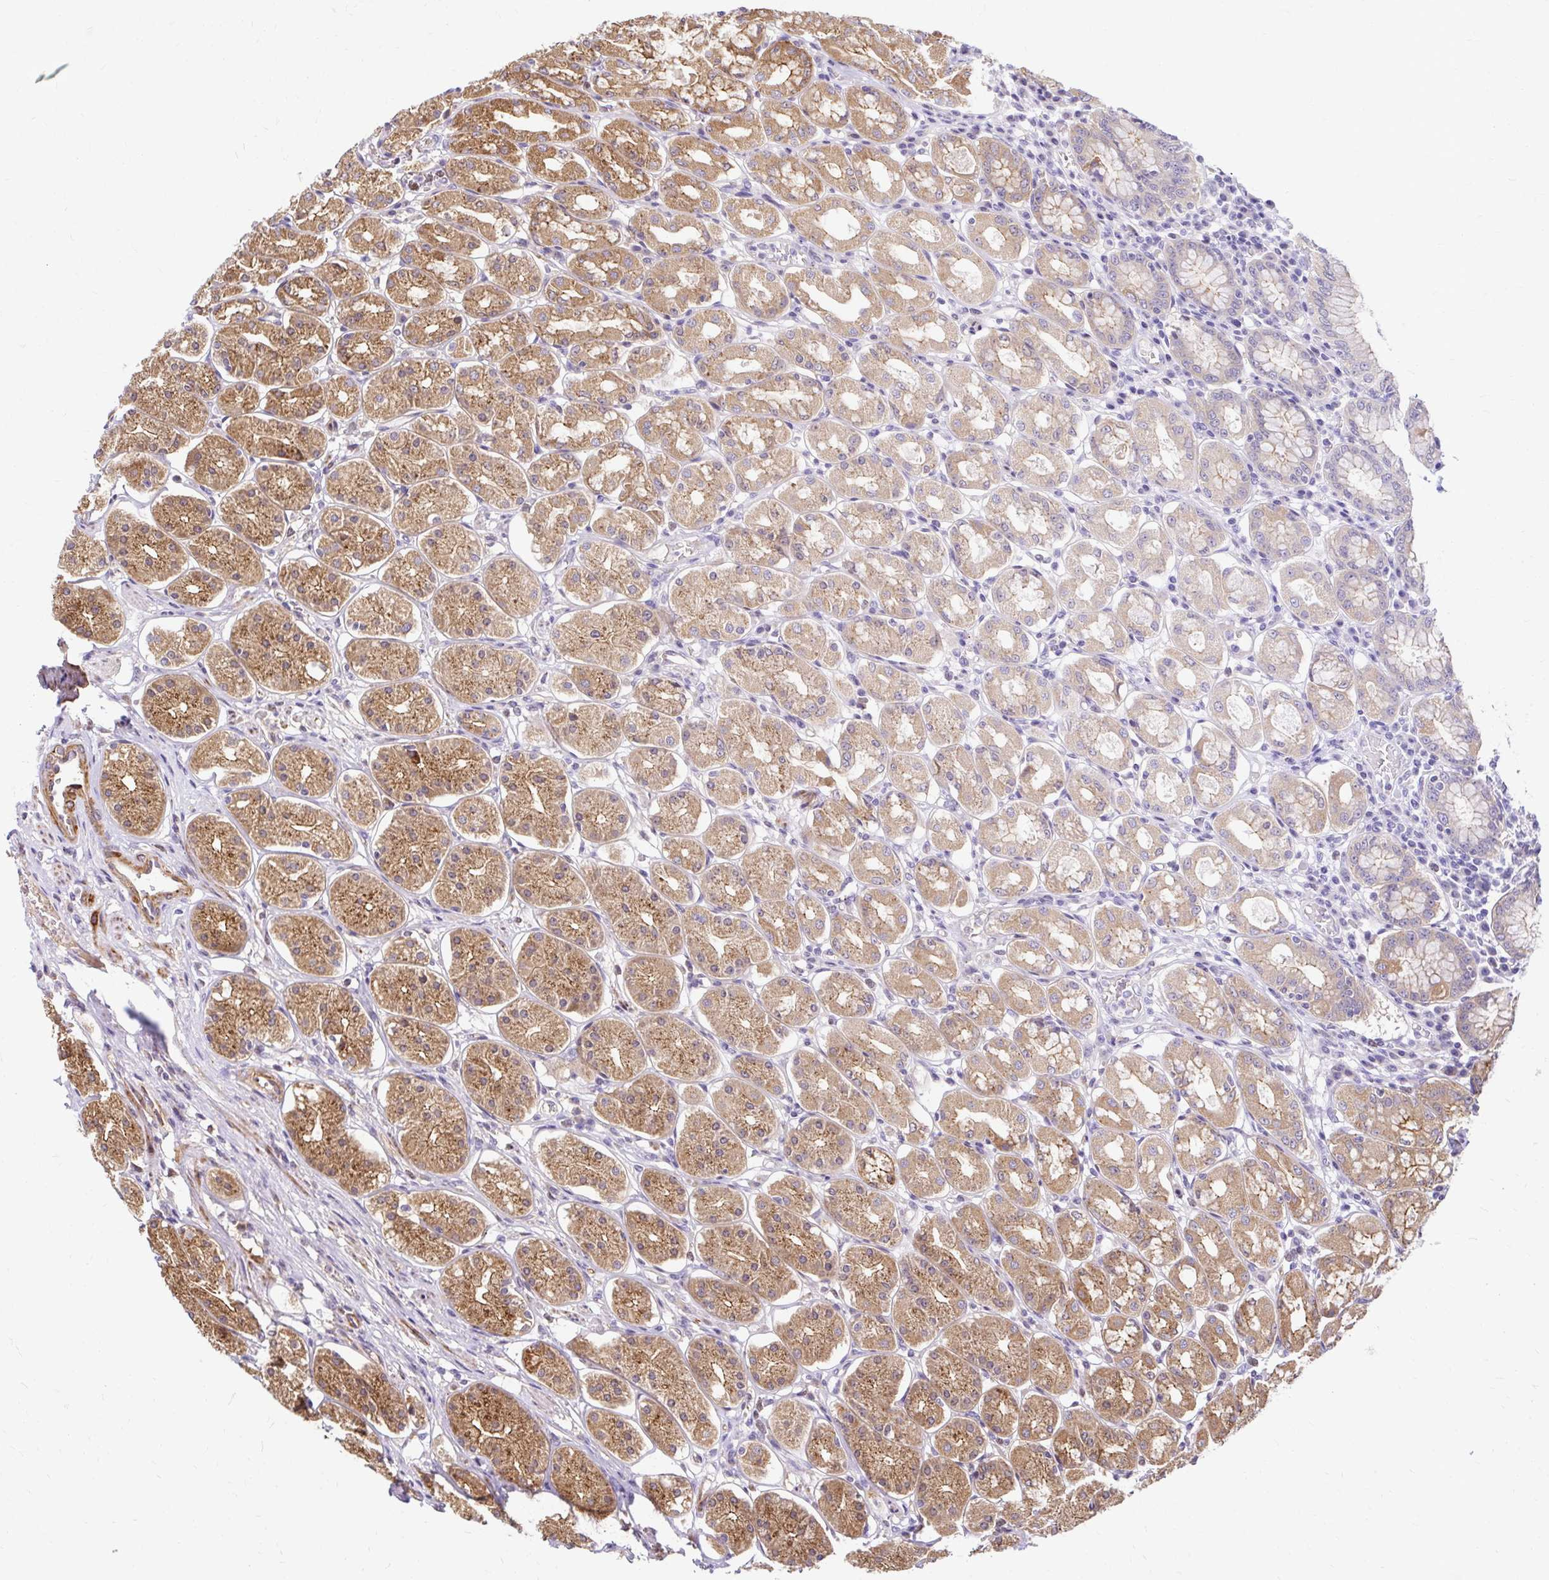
{"staining": {"intensity": "moderate", "quantity": ">75%", "location": "cytoplasmic/membranous"}, "tissue": "stomach", "cell_type": "Glandular cells", "image_type": "normal", "snomed": [{"axis": "morphology", "description": "Normal tissue, NOS"}, {"axis": "topography", "description": "Stomach"}, {"axis": "topography", "description": "Stomach, lower"}], "caption": "Immunohistochemistry photomicrograph of normal stomach: human stomach stained using immunohistochemistry (IHC) reveals medium levels of moderate protein expression localized specifically in the cytoplasmic/membranous of glandular cells, appearing as a cytoplasmic/membranous brown color.", "gene": "ARHGEF37", "patient": {"sex": "female", "age": 56}}